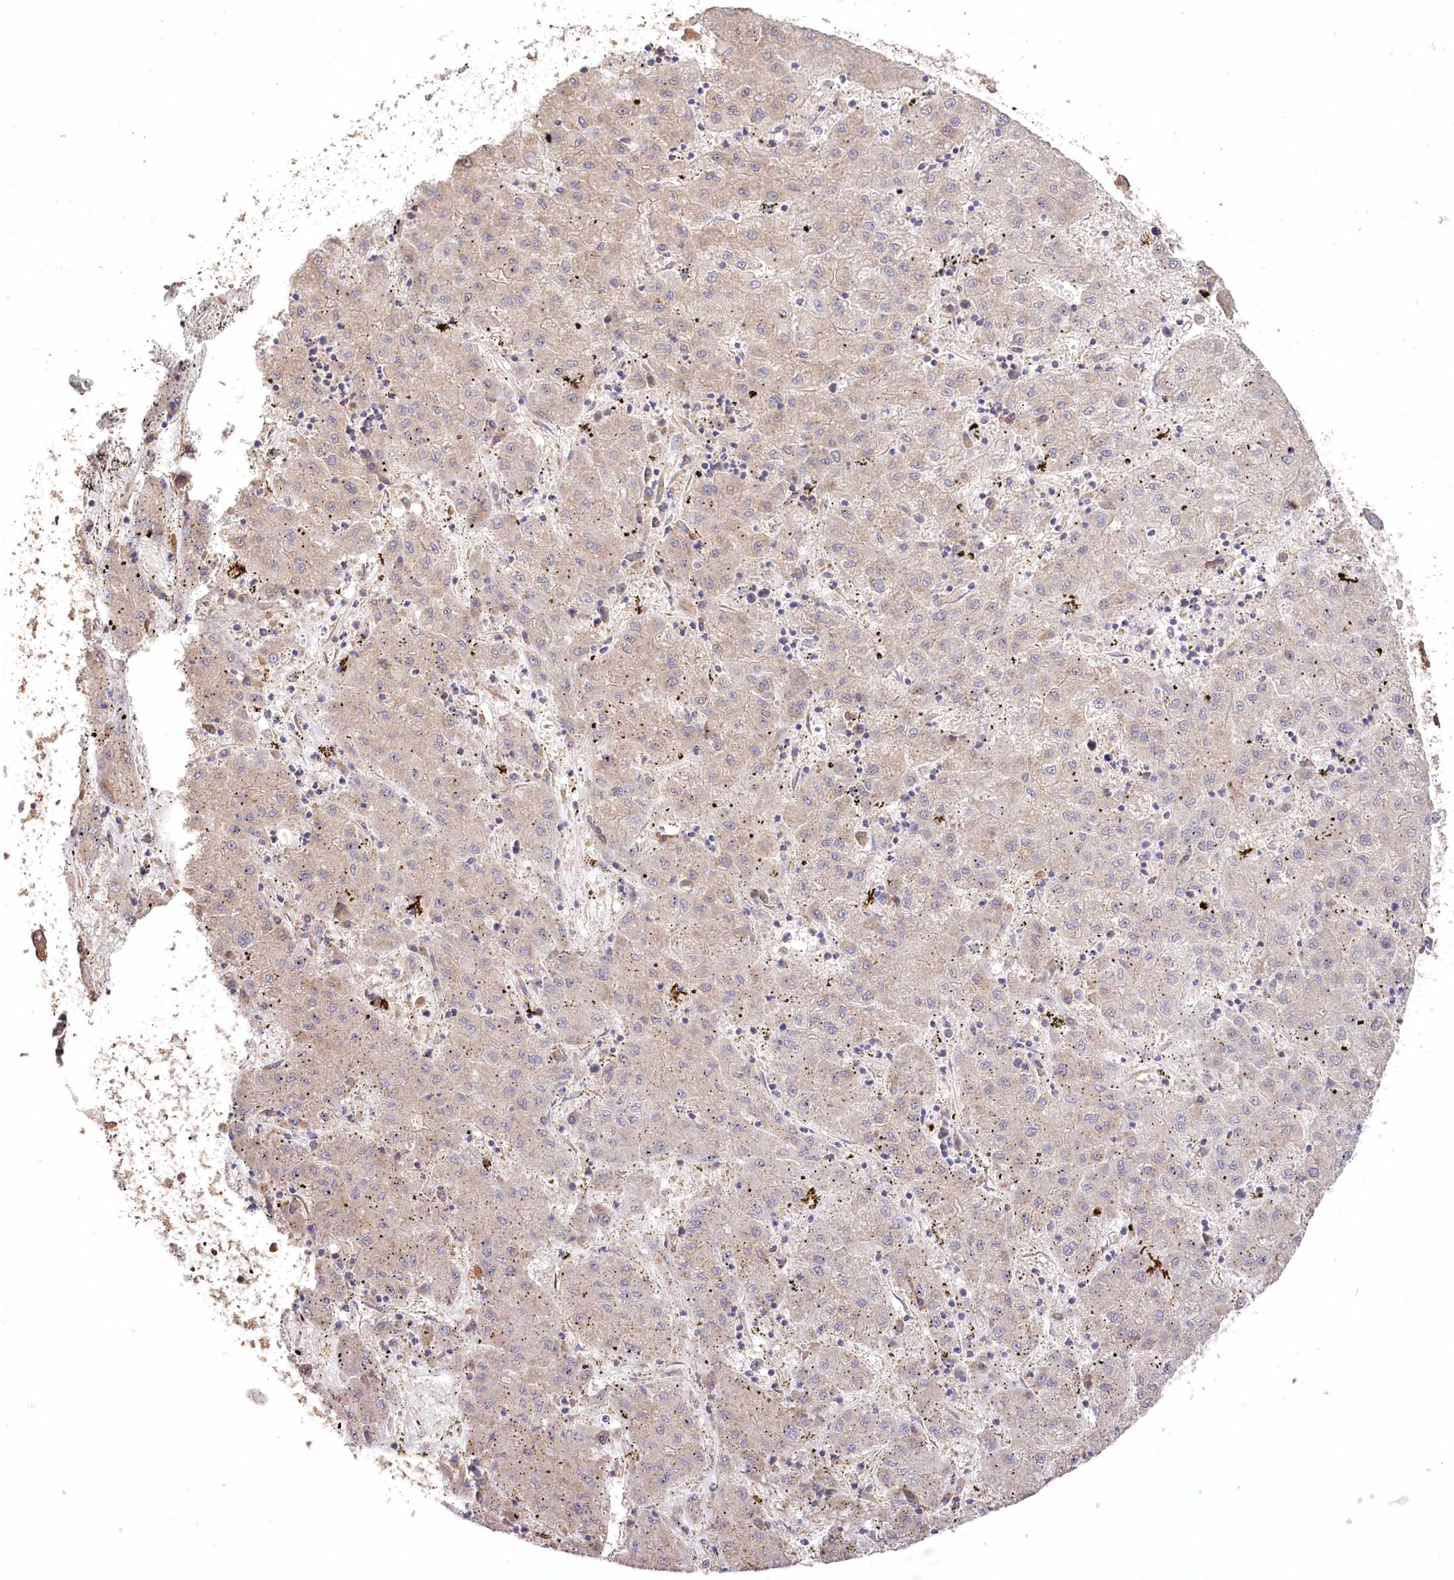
{"staining": {"intensity": "weak", "quantity": "<25%", "location": "cytoplasmic/membranous"}, "tissue": "liver cancer", "cell_type": "Tumor cells", "image_type": "cancer", "snomed": [{"axis": "morphology", "description": "Carcinoma, Hepatocellular, NOS"}, {"axis": "topography", "description": "Liver"}], "caption": "Liver cancer (hepatocellular carcinoma) stained for a protein using immunohistochemistry demonstrates no expression tumor cells.", "gene": "PRSS53", "patient": {"sex": "male", "age": 72}}